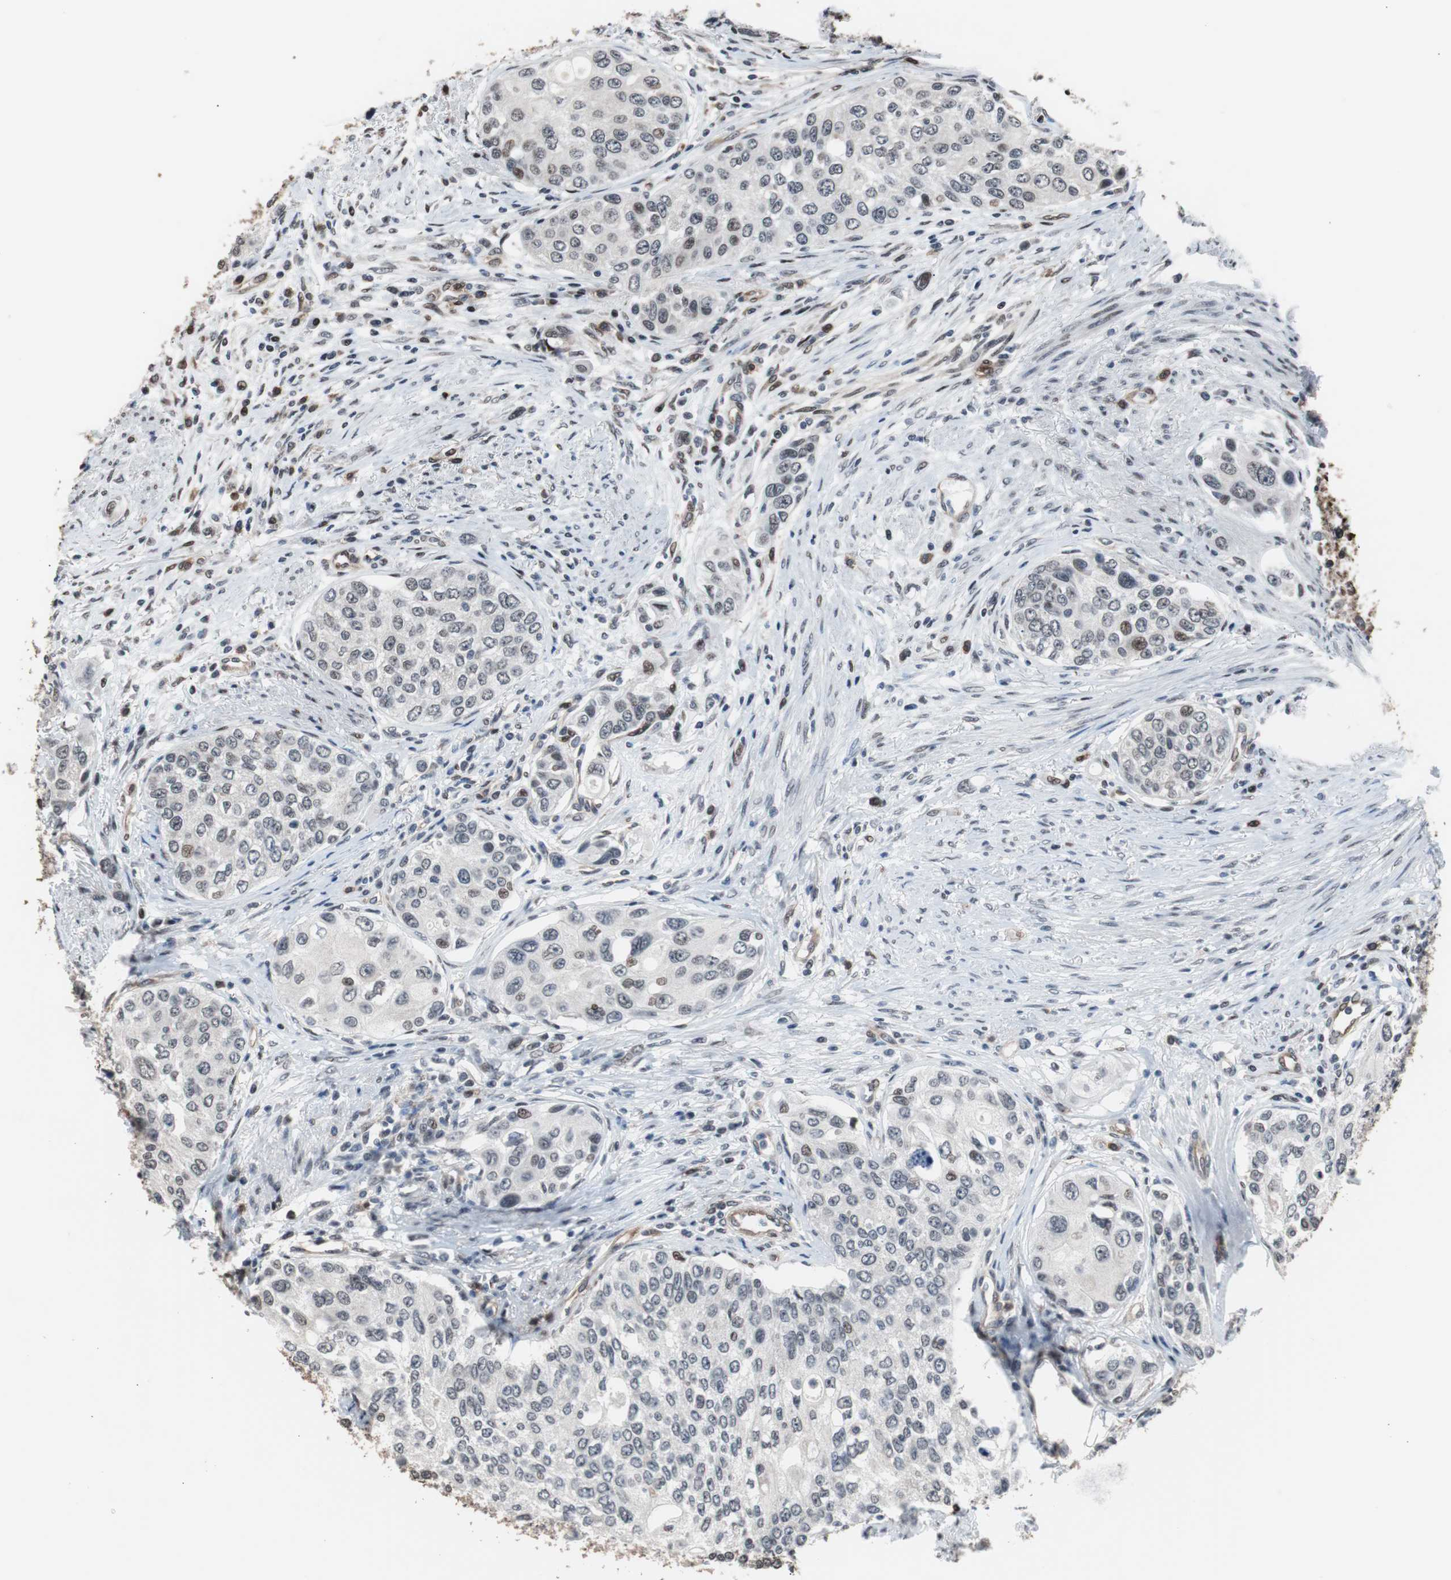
{"staining": {"intensity": "moderate", "quantity": "<25%", "location": "nuclear"}, "tissue": "urothelial cancer", "cell_type": "Tumor cells", "image_type": "cancer", "snomed": [{"axis": "morphology", "description": "Urothelial carcinoma, High grade"}, {"axis": "topography", "description": "Urinary bladder"}], "caption": "Immunohistochemical staining of human urothelial cancer reveals low levels of moderate nuclear expression in about <25% of tumor cells.", "gene": "POGZ", "patient": {"sex": "female", "age": 56}}